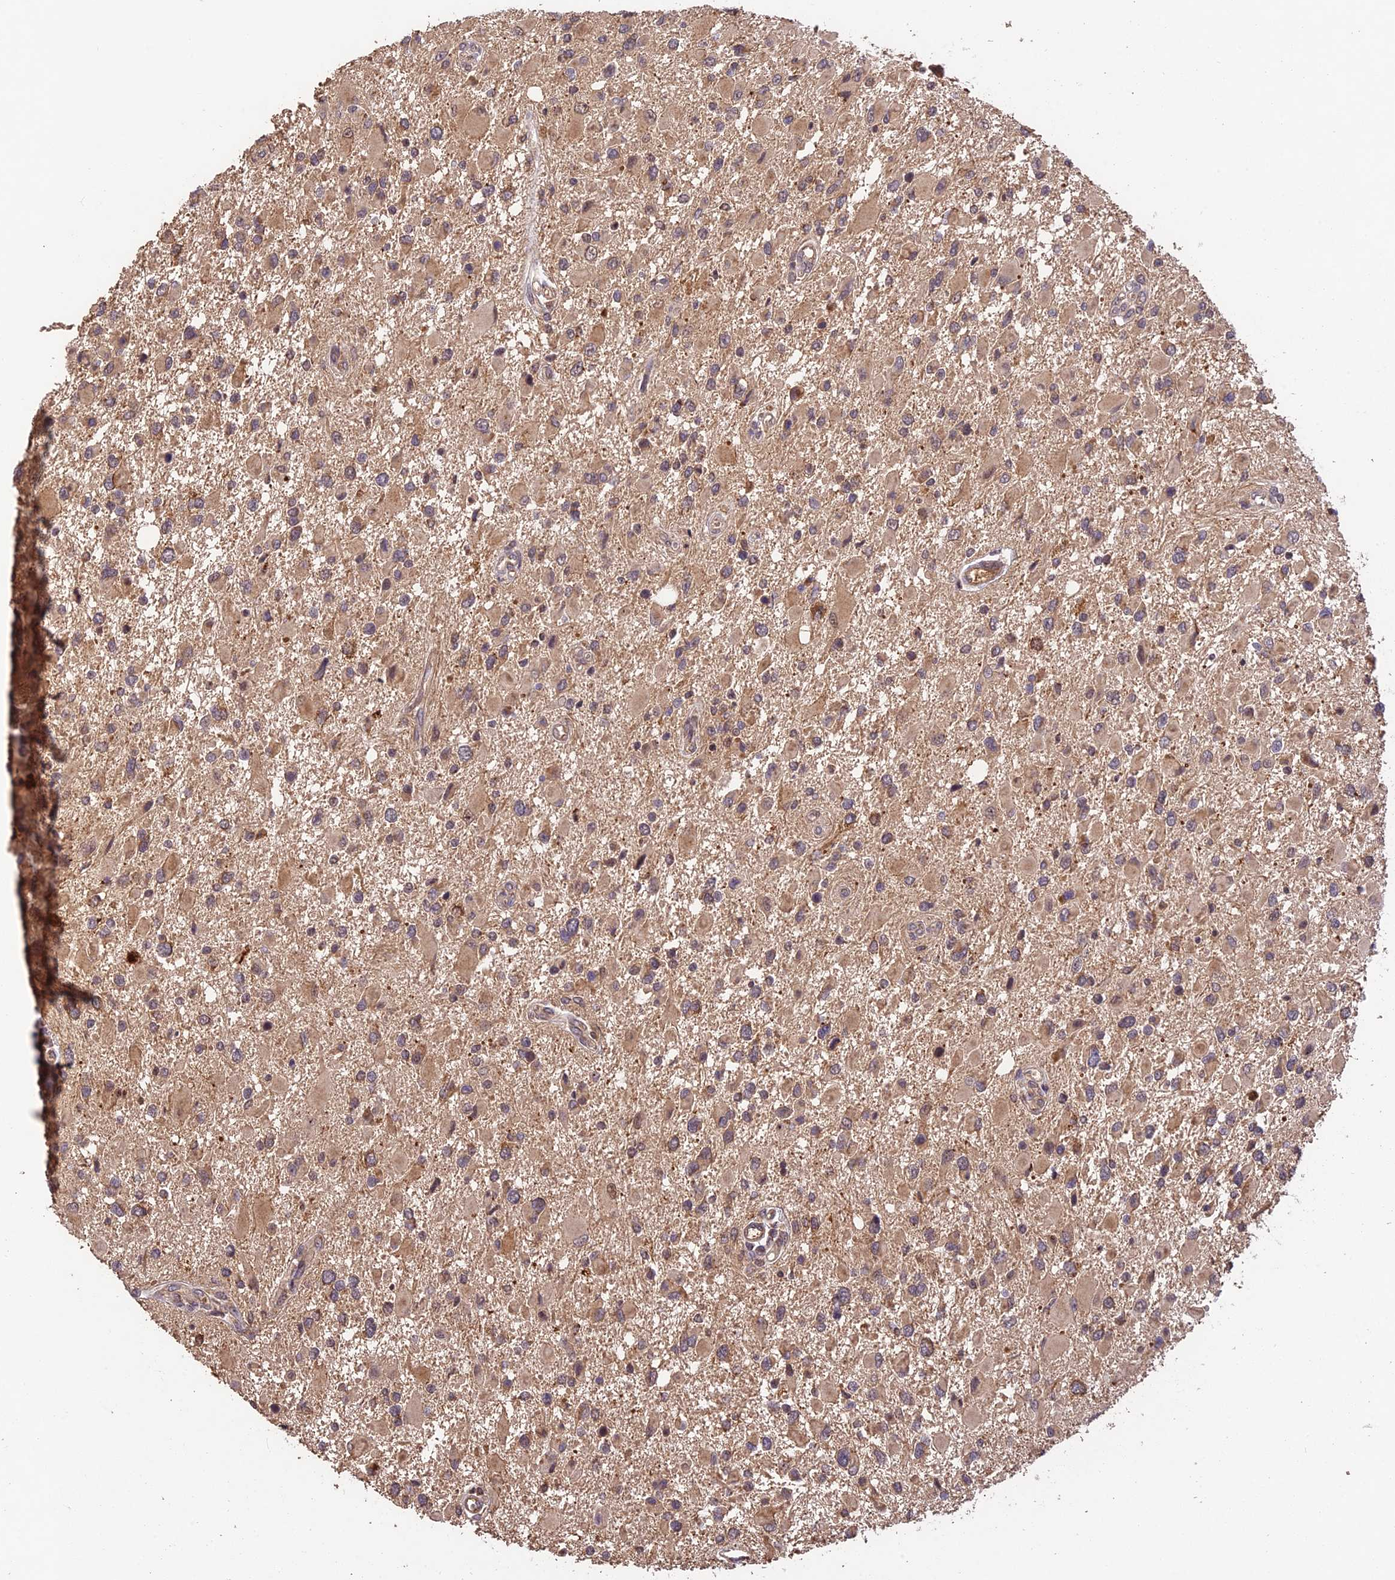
{"staining": {"intensity": "moderate", "quantity": ">75%", "location": "cytoplasmic/membranous"}, "tissue": "glioma", "cell_type": "Tumor cells", "image_type": "cancer", "snomed": [{"axis": "morphology", "description": "Glioma, malignant, High grade"}, {"axis": "topography", "description": "Brain"}], "caption": "Immunohistochemistry (IHC) photomicrograph of neoplastic tissue: human glioma stained using IHC demonstrates medium levels of moderate protein expression localized specifically in the cytoplasmic/membranous of tumor cells, appearing as a cytoplasmic/membranous brown color.", "gene": "MNS1", "patient": {"sex": "male", "age": 53}}